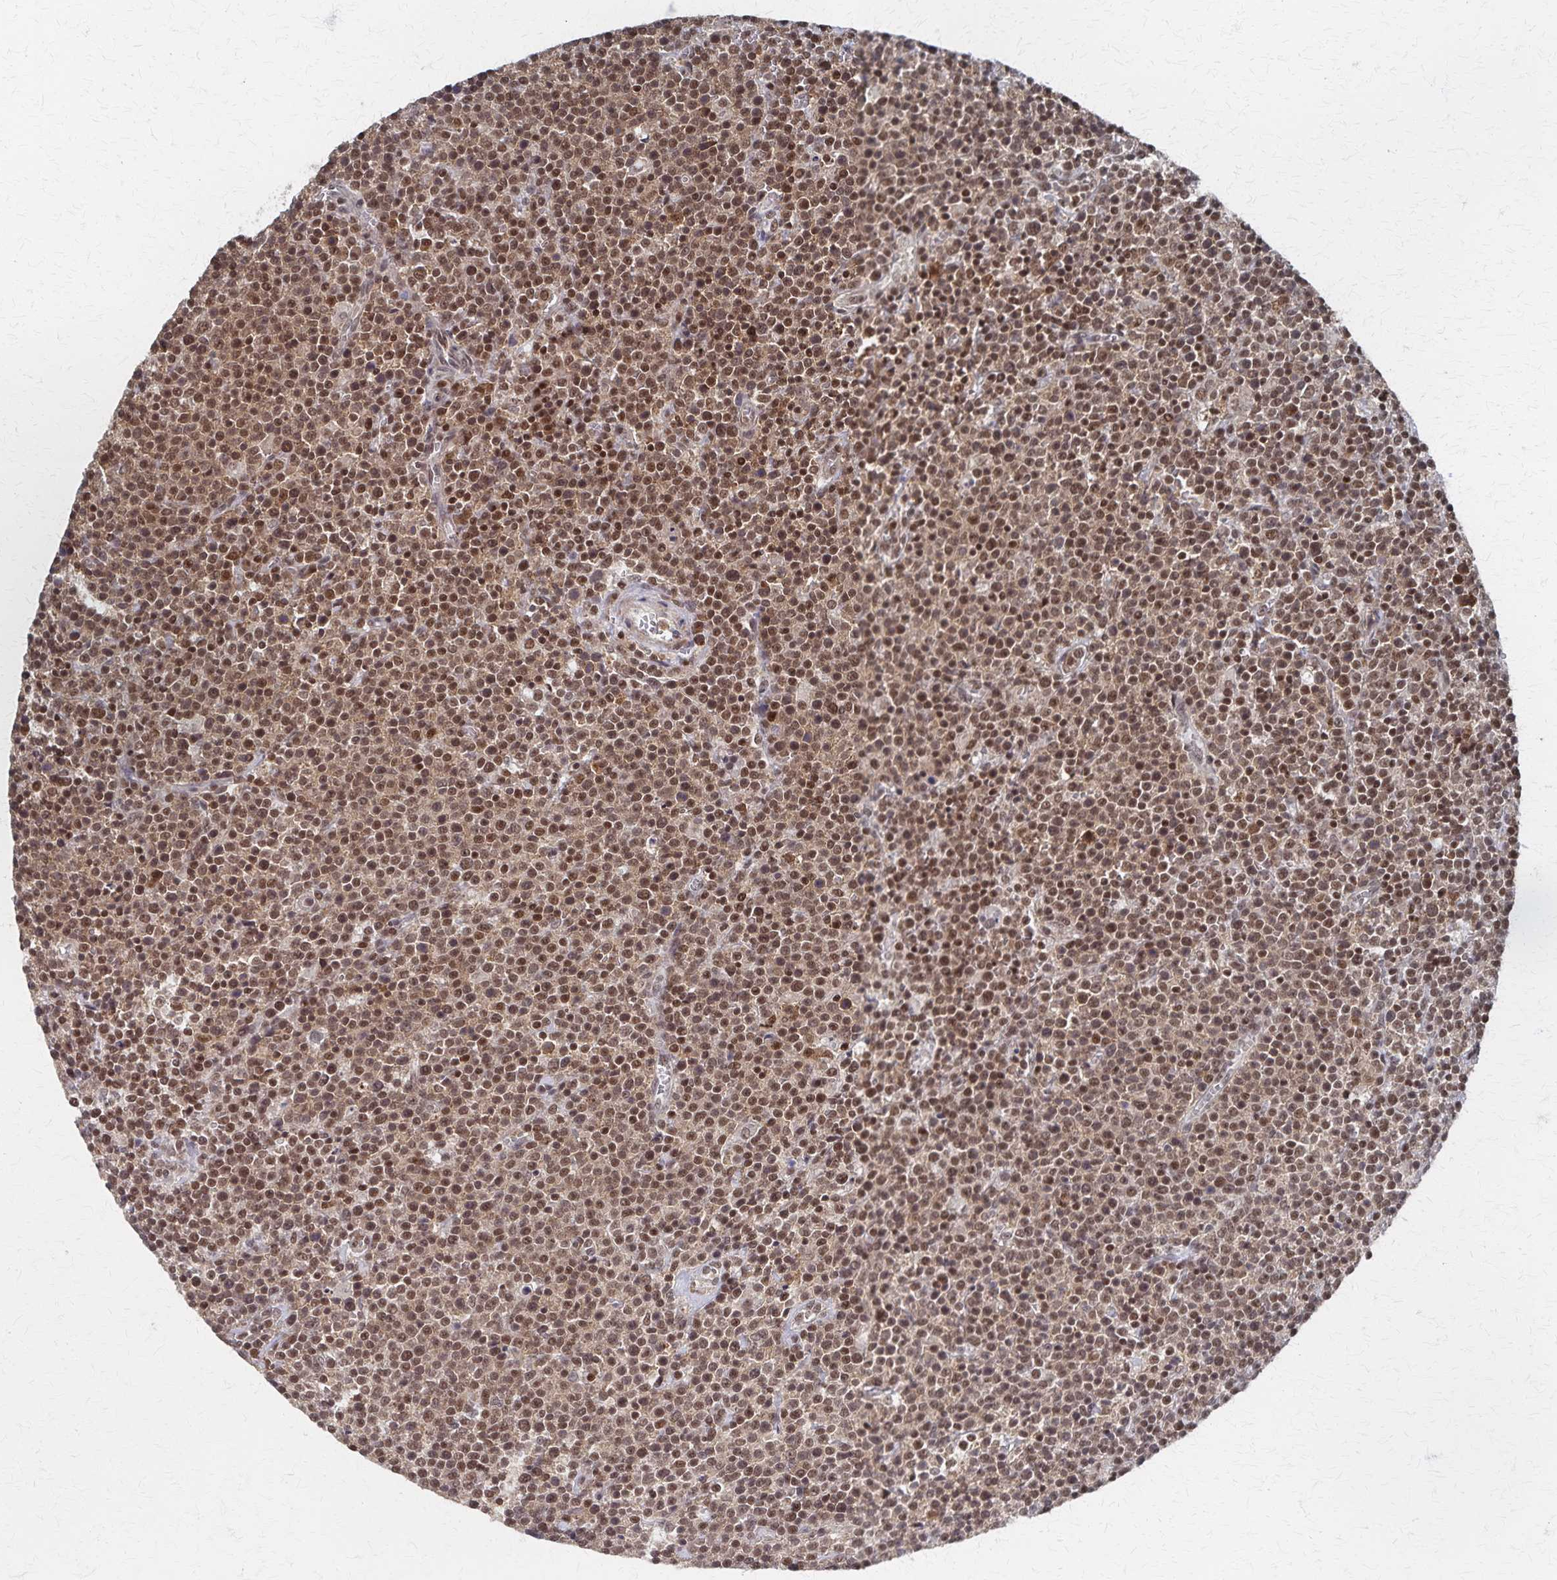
{"staining": {"intensity": "moderate", "quantity": ">75%", "location": "nuclear"}, "tissue": "lymphoma", "cell_type": "Tumor cells", "image_type": "cancer", "snomed": [{"axis": "morphology", "description": "Malignant lymphoma, non-Hodgkin's type, High grade"}, {"axis": "topography", "description": "Lymph node"}], "caption": "Human high-grade malignant lymphoma, non-Hodgkin's type stained with a brown dye reveals moderate nuclear positive expression in about >75% of tumor cells.", "gene": "GTF2B", "patient": {"sex": "male", "age": 61}}